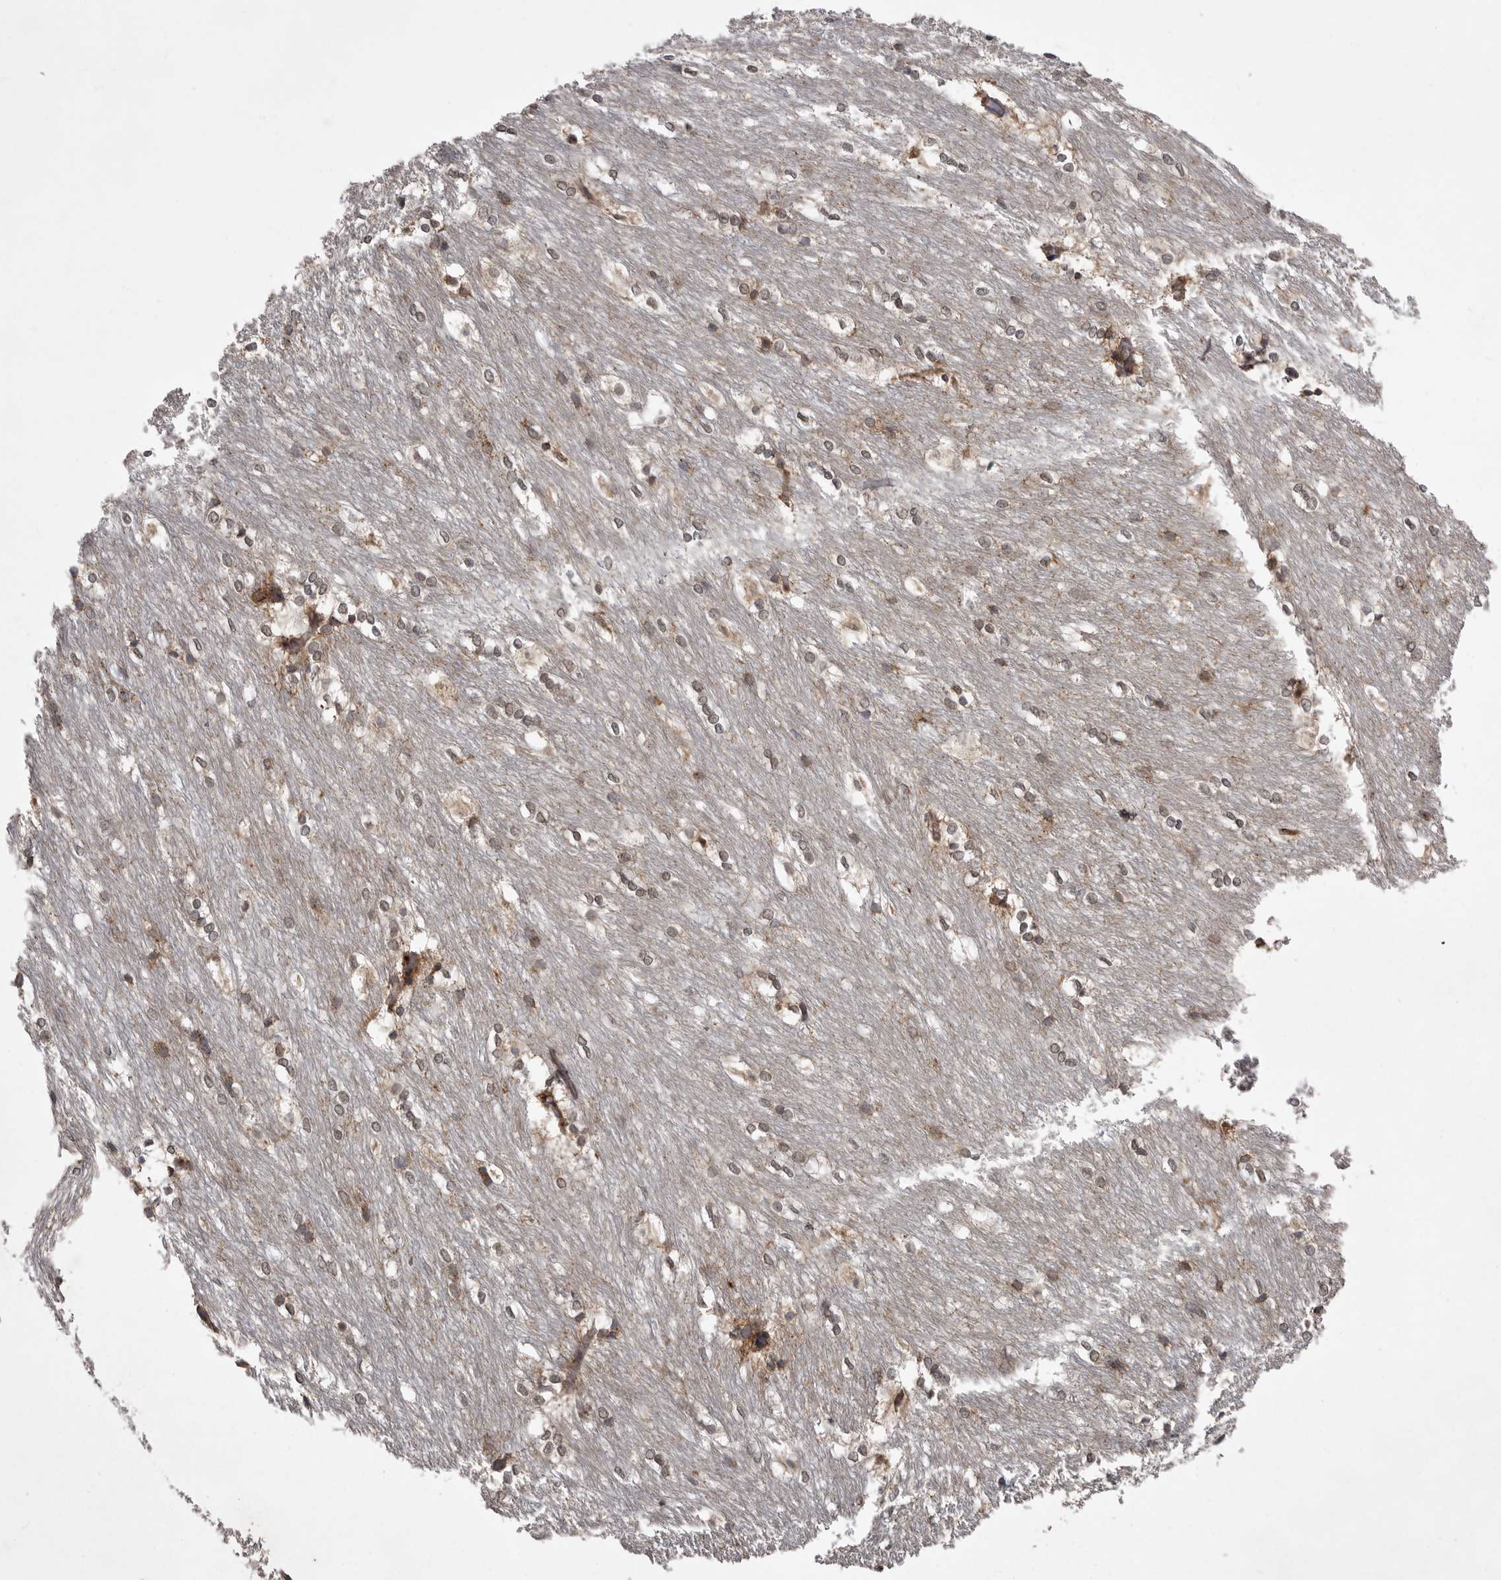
{"staining": {"intensity": "weak", "quantity": ">75%", "location": "nuclear"}, "tissue": "caudate", "cell_type": "Glial cells", "image_type": "normal", "snomed": [{"axis": "morphology", "description": "Normal tissue, NOS"}, {"axis": "topography", "description": "Lateral ventricle wall"}], "caption": "Caudate stained for a protein exhibits weak nuclear positivity in glial cells. (DAB IHC, brown staining for protein, blue staining for nuclei).", "gene": "ABL1", "patient": {"sex": "female", "age": 19}}